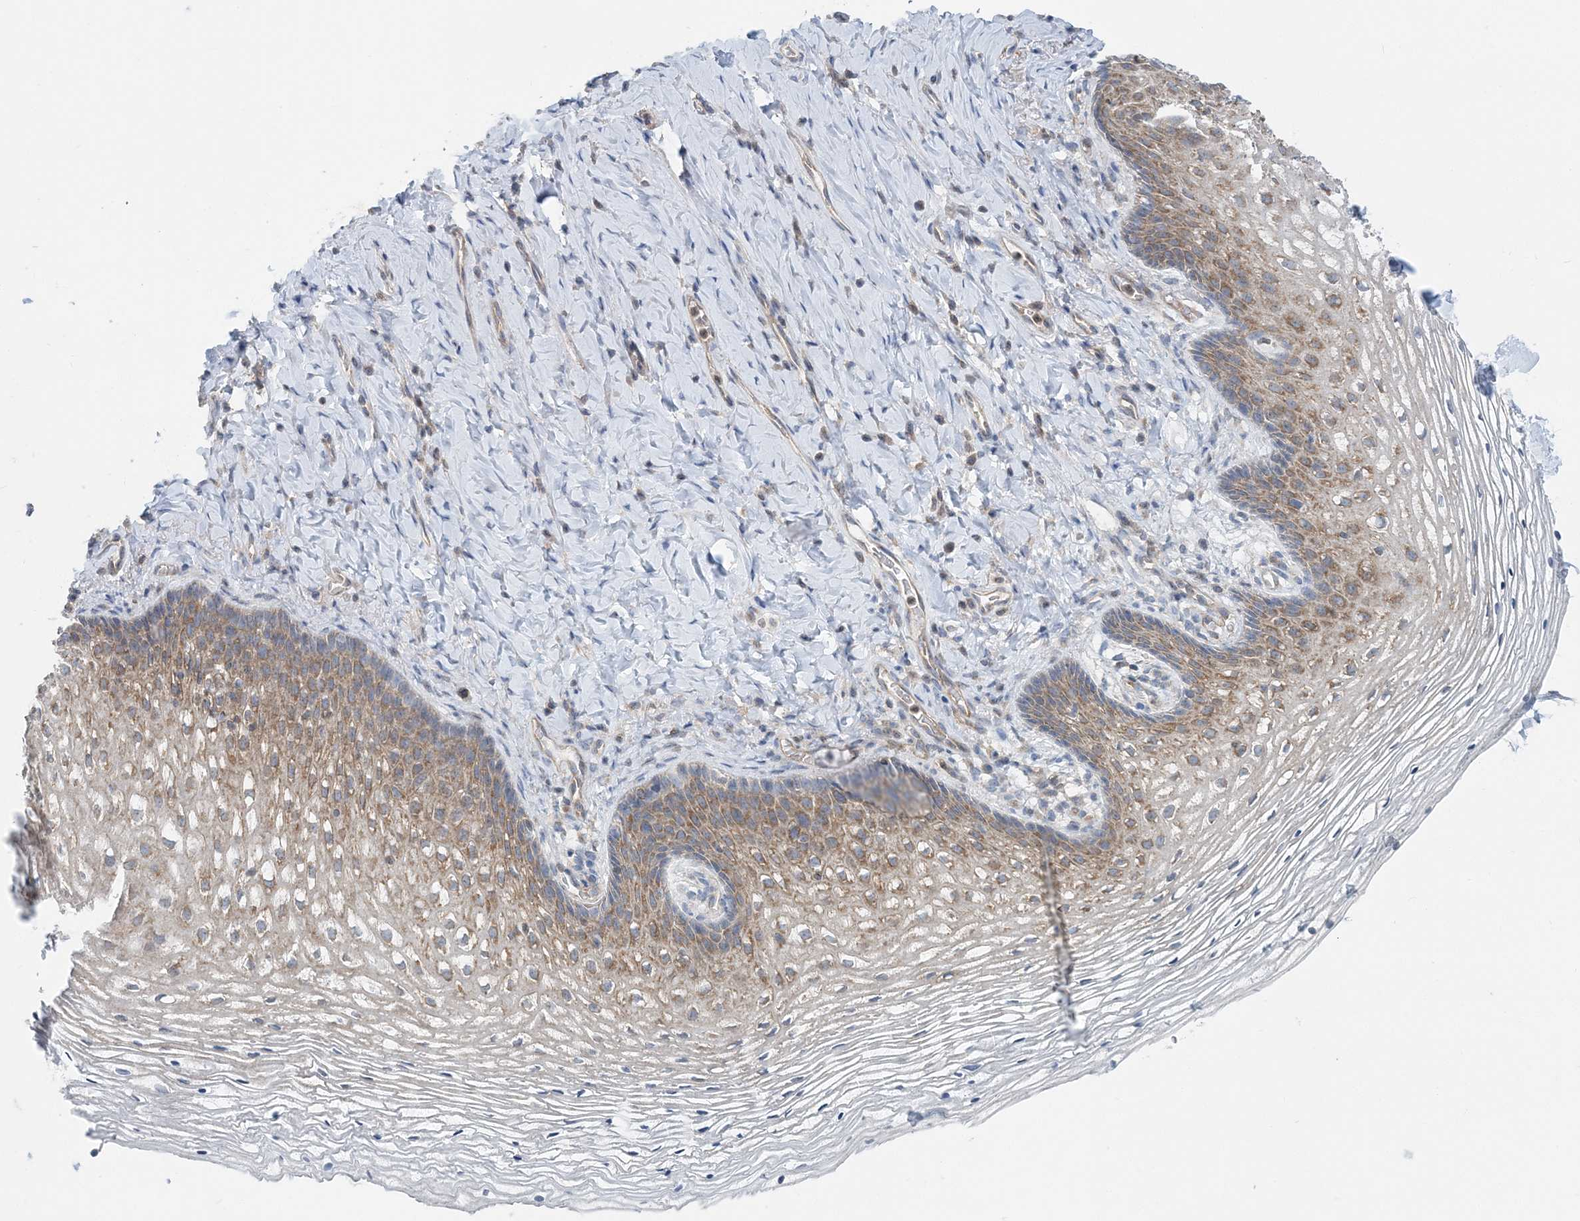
{"staining": {"intensity": "moderate", "quantity": ">75%", "location": "cytoplasmic/membranous"}, "tissue": "vagina", "cell_type": "Squamous epithelial cells", "image_type": "normal", "snomed": [{"axis": "morphology", "description": "Normal tissue, NOS"}, {"axis": "topography", "description": "Vagina"}], "caption": "Brown immunohistochemical staining in unremarkable vagina exhibits moderate cytoplasmic/membranous expression in about >75% of squamous epithelial cells.", "gene": "MOB4", "patient": {"sex": "female", "age": 60}}